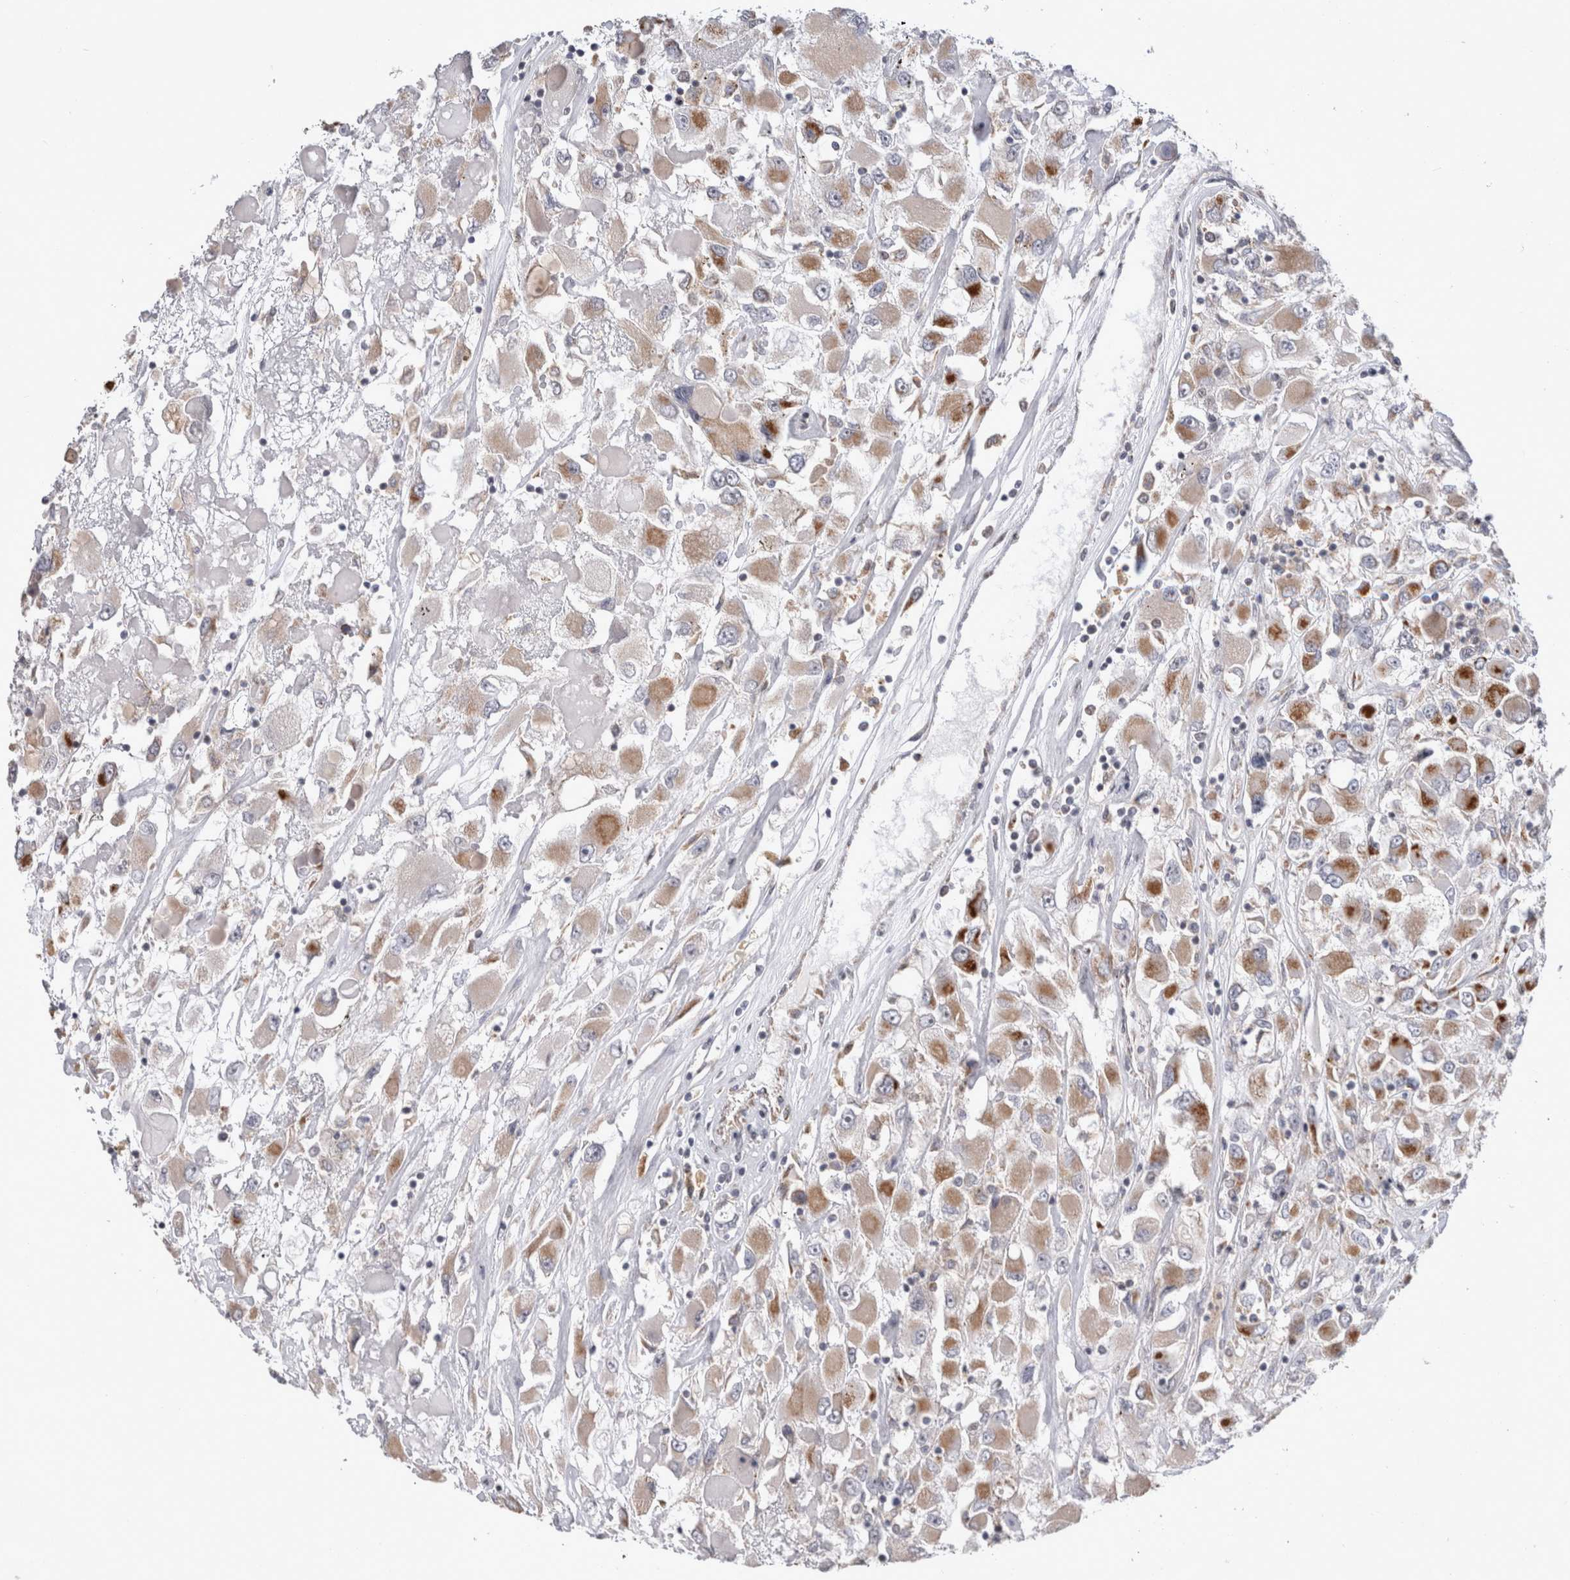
{"staining": {"intensity": "moderate", "quantity": ">75%", "location": "cytoplasmic/membranous"}, "tissue": "renal cancer", "cell_type": "Tumor cells", "image_type": "cancer", "snomed": [{"axis": "morphology", "description": "Adenocarcinoma, NOS"}, {"axis": "topography", "description": "Kidney"}], "caption": "Immunohistochemistry micrograph of renal cancer stained for a protein (brown), which displays medium levels of moderate cytoplasmic/membranous positivity in about >75% of tumor cells.", "gene": "MRPL37", "patient": {"sex": "female", "age": 52}}